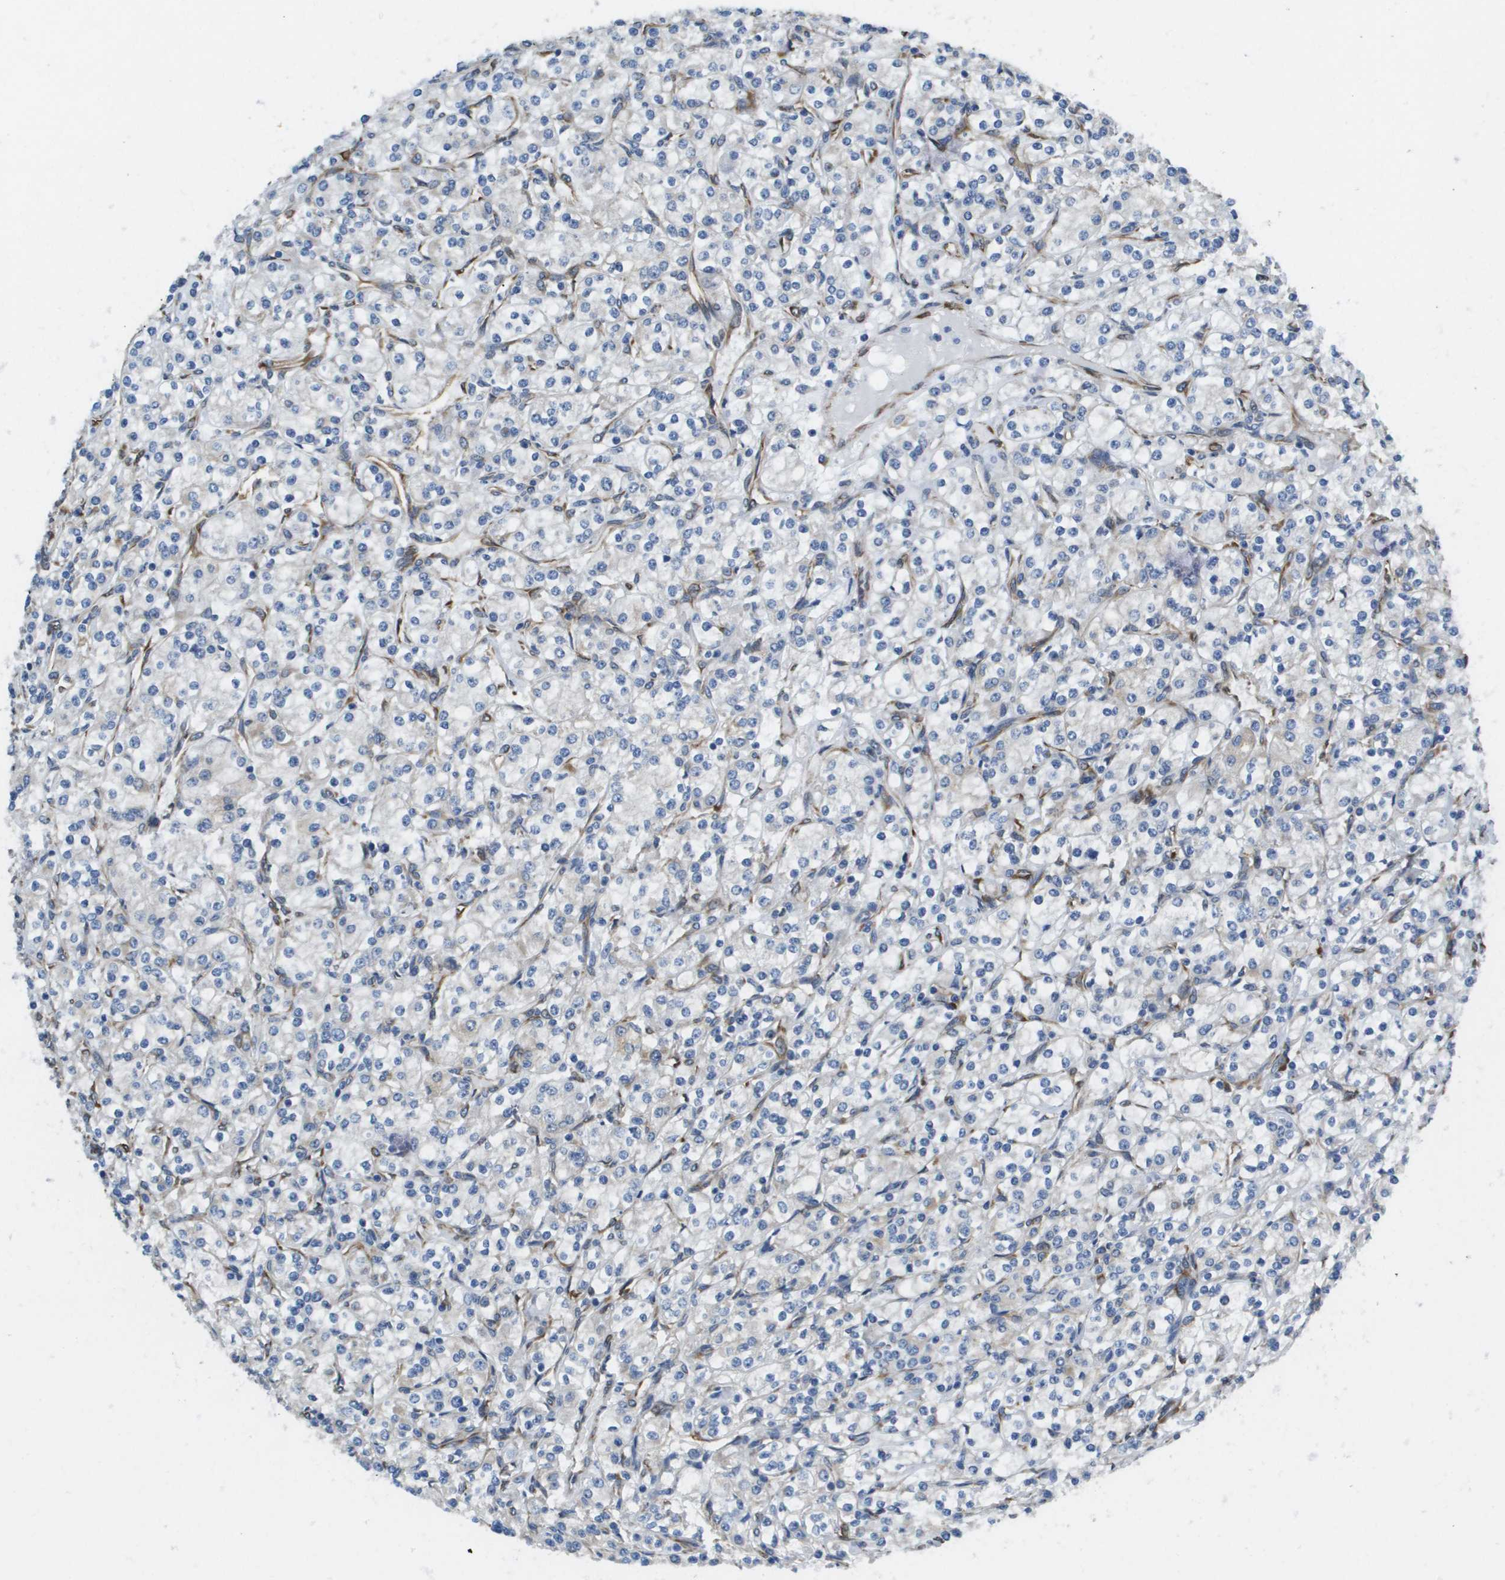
{"staining": {"intensity": "negative", "quantity": "none", "location": "none"}, "tissue": "renal cancer", "cell_type": "Tumor cells", "image_type": "cancer", "snomed": [{"axis": "morphology", "description": "Adenocarcinoma, NOS"}, {"axis": "topography", "description": "Kidney"}], "caption": "This is an IHC micrograph of human renal cancer (adenocarcinoma). There is no staining in tumor cells.", "gene": "ST3GAL2", "patient": {"sex": "male", "age": 77}}